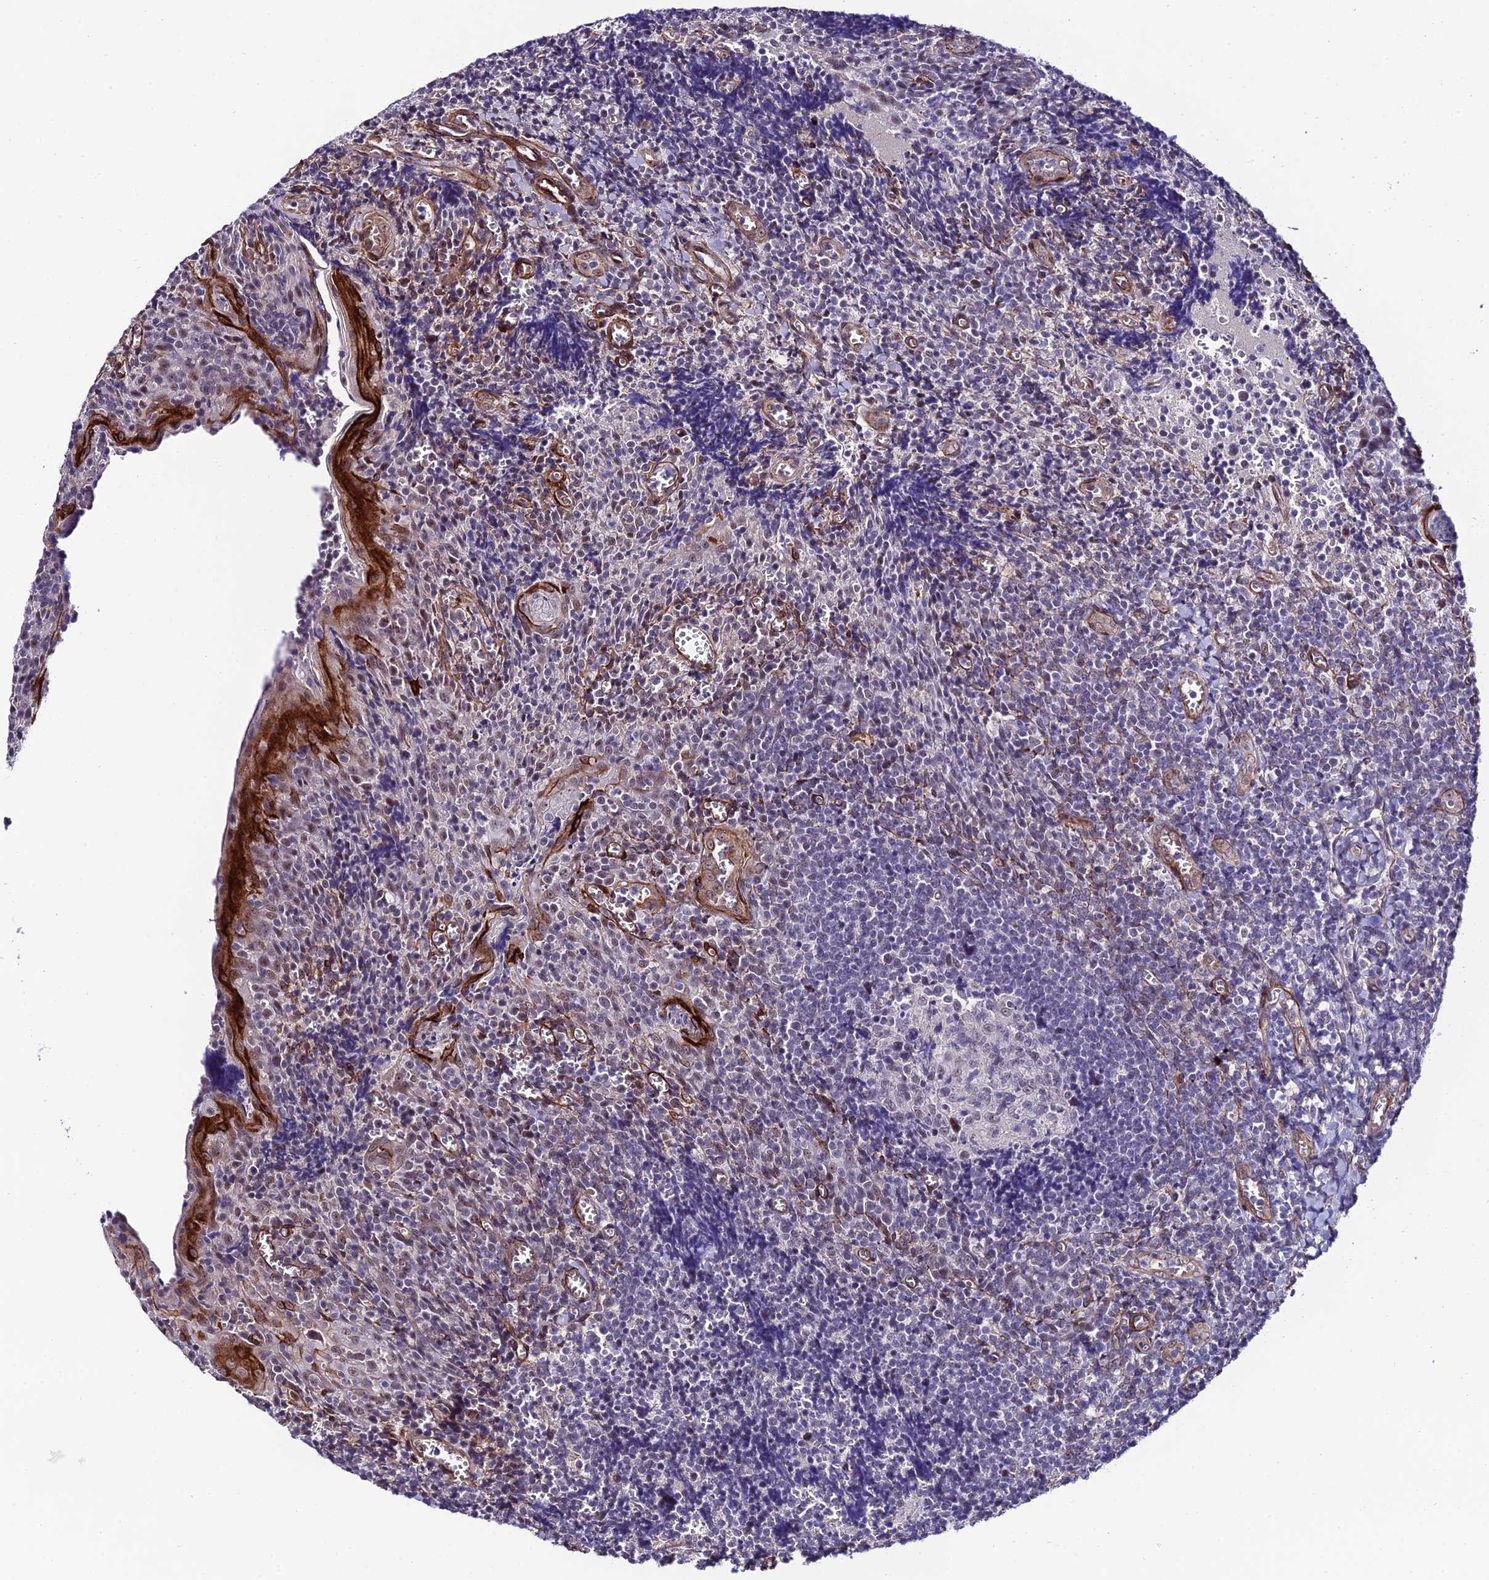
{"staining": {"intensity": "weak", "quantity": "<25%", "location": "nuclear"}, "tissue": "tonsil", "cell_type": "Germinal center cells", "image_type": "normal", "snomed": [{"axis": "morphology", "description": "Normal tissue, NOS"}, {"axis": "topography", "description": "Tonsil"}], "caption": "Human tonsil stained for a protein using IHC reveals no positivity in germinal center cells.", "gene": "SYT15B", "patient": {"sex": "male", "age": 27}}